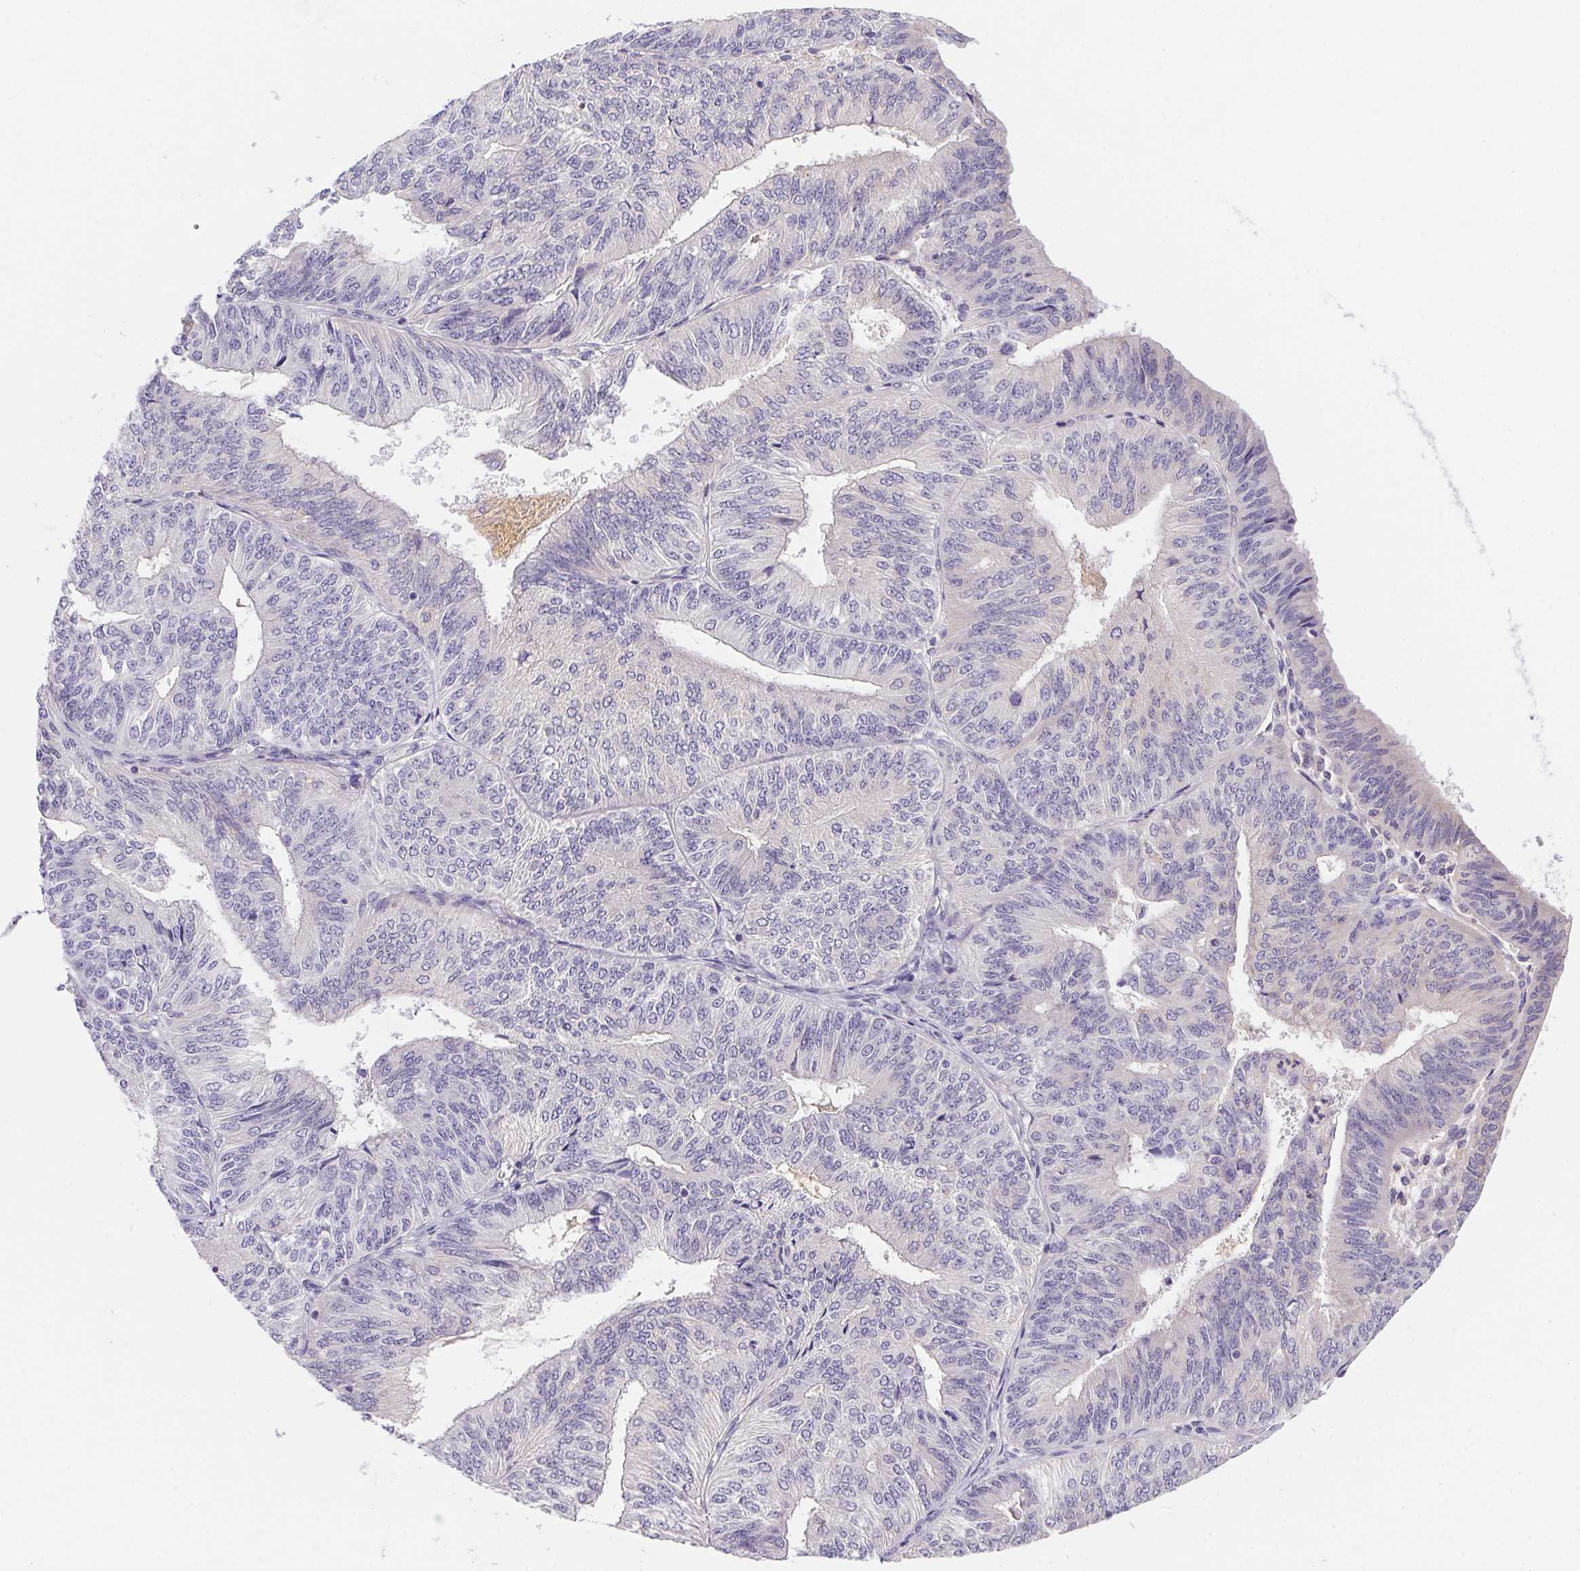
{"staining": {"intensity": "negative", "quantity": "none", "location": "none"}, "tissue": "endometrial cancer", "cell_type": "Tumor cells", "image_type": "cancer", "snomed": [{"axis": "morphology", "description": "Adenocarcinoma, NOS"}, {"axis": "topography", "description": "Endometrium"}], "caption": "An immunohistochemistry (IHC) photomicrograph of adenocarcinoma (endometrial) is shown. There is no staining in tumor cells of adenocarcinoma (endometrial).", "gene": "PRKAA1", "patient": {"sex": "female", "age": 58}}